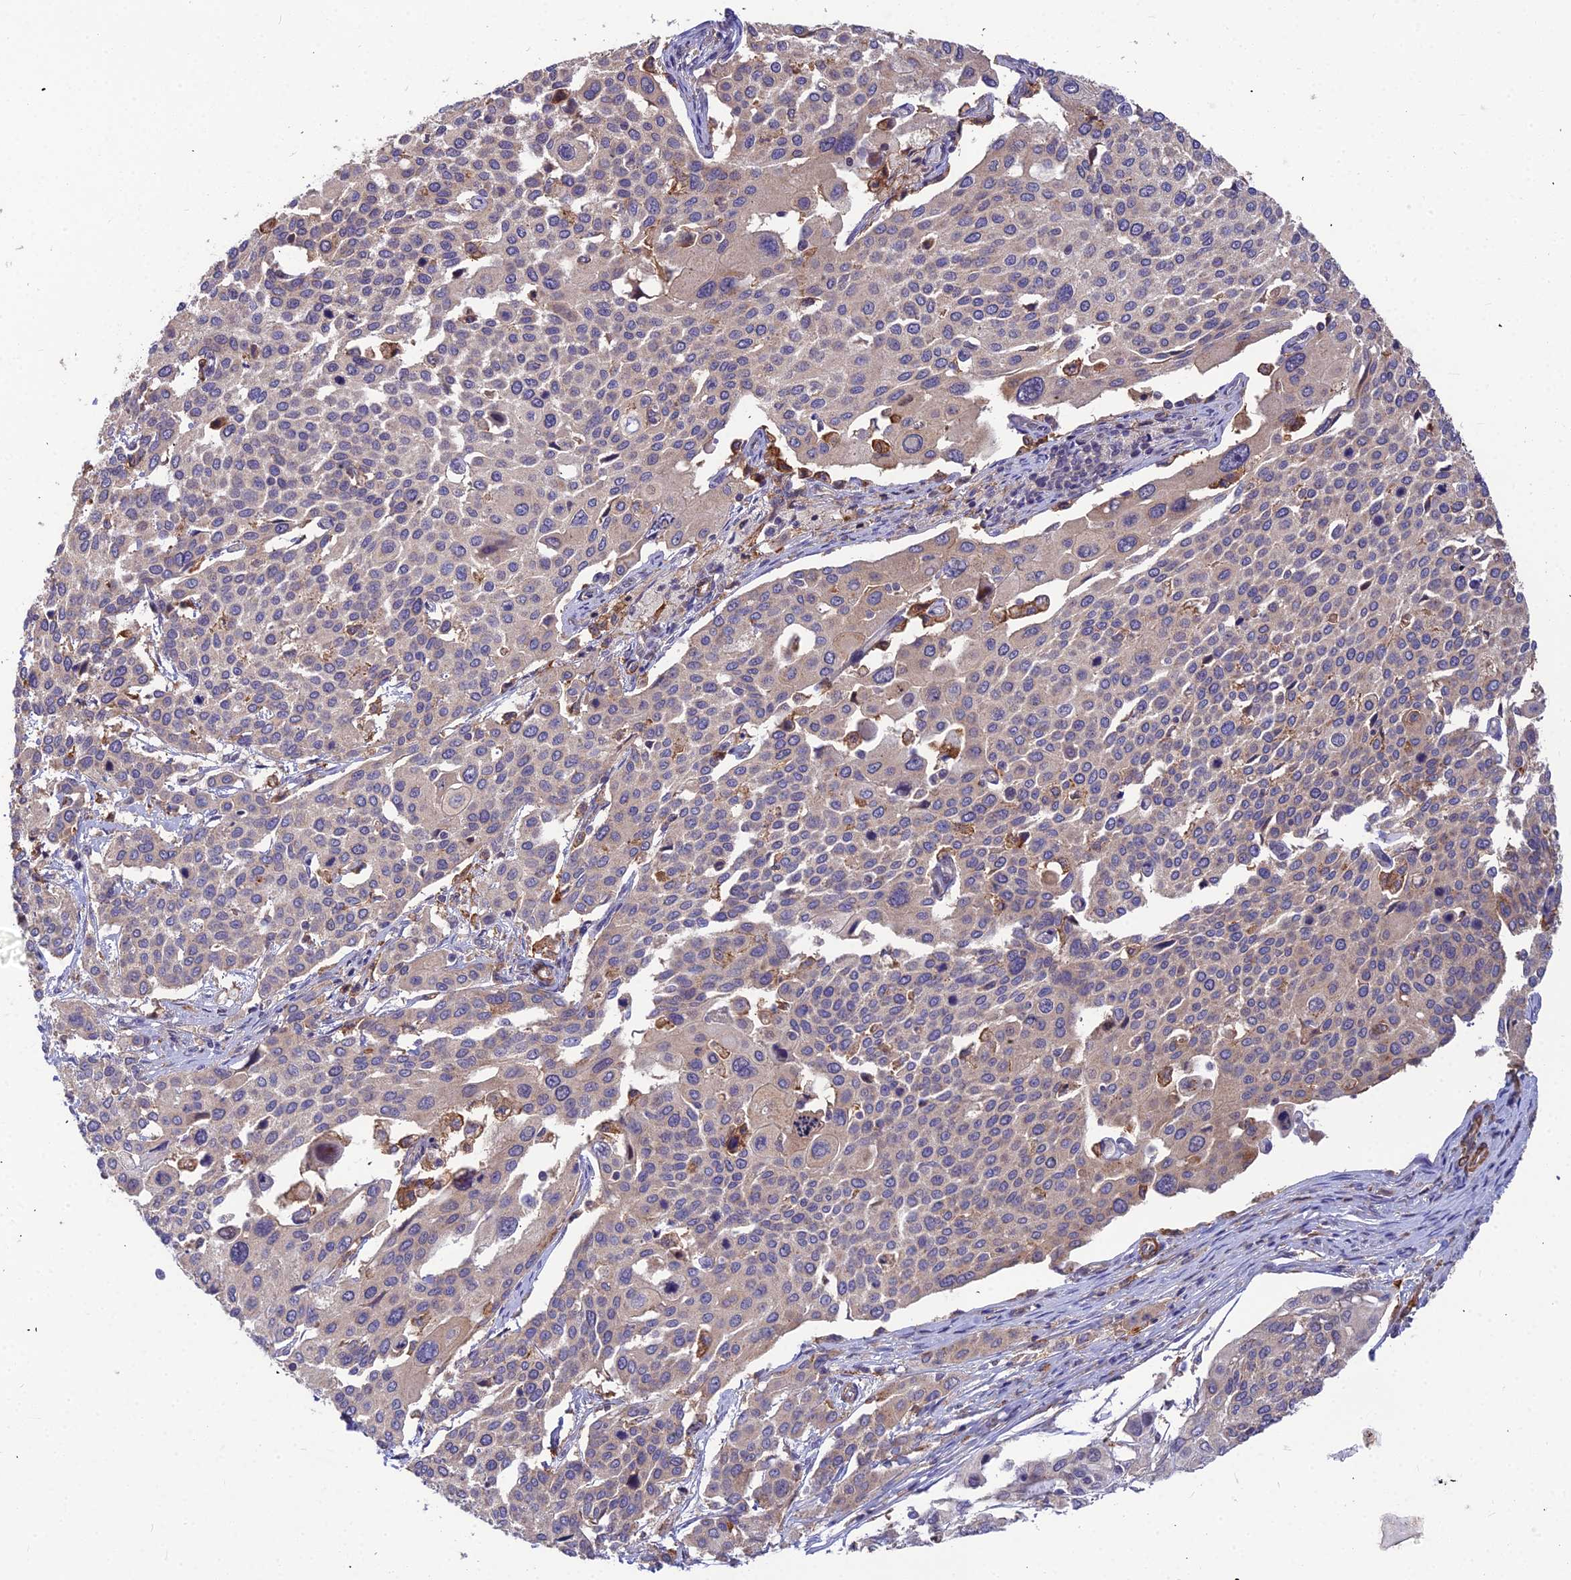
{"staining": {"intensity": "moderate", "quantity": "25%-75%", "location": "cytoplasmic/membranous"}, "tissue": "cervical cancer", "cell_type": "Tumor cells", "image_type": "cancer", "snomed": [{"axis": "morphology", "description": "Squamous cell carcinoma, NOS"}, {"axis": "topography", "description": "Cervix"}], "caption": "The image displays staining of cervical squamous cell carcinoma, revealing moderate cytoplasmic/membranous protein expression (brown color) within tumor cells.", "gene": "LEKR1", "patient": {"sex": "female", "age": 44}}